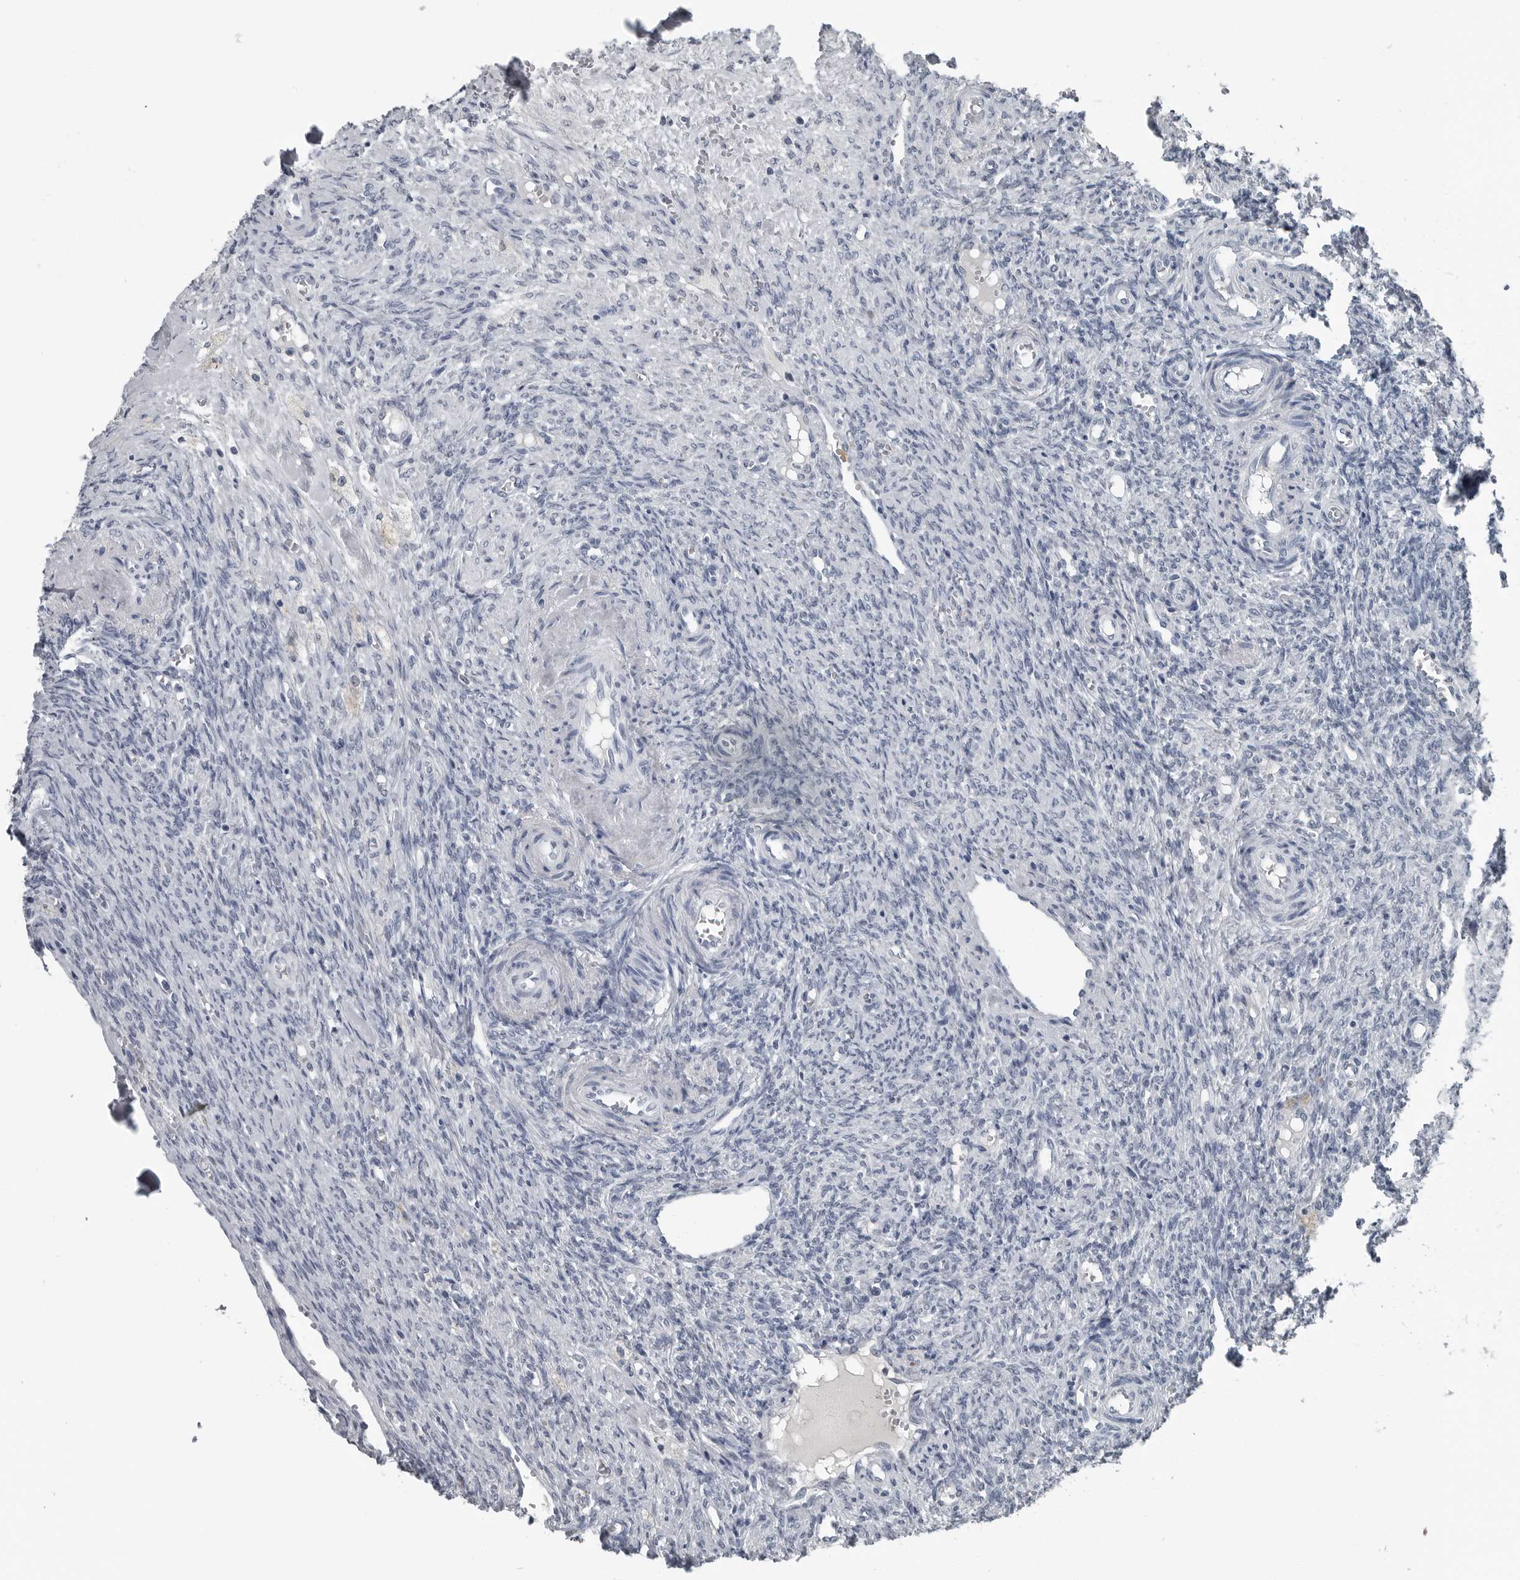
{"staining": {"intensity": "negative", "quantity": "none", "location": "none"}, "tissue": "ovary", "cell_type": "Ovarian stroma cells", "image_type": "normal", "snomed": [{"axis": "morphology", "description": "Normal tissue, NOS"}, {"axis": "topography", "description": "Ovary"}], "caption": "A photomicrograph of ovary stained for a protein reveals no brown staining in ovarian stroma cells. Nuclei are stained in blue.", "gene": "SPINK1", "patient": {"sex": "female", "age": 41}}